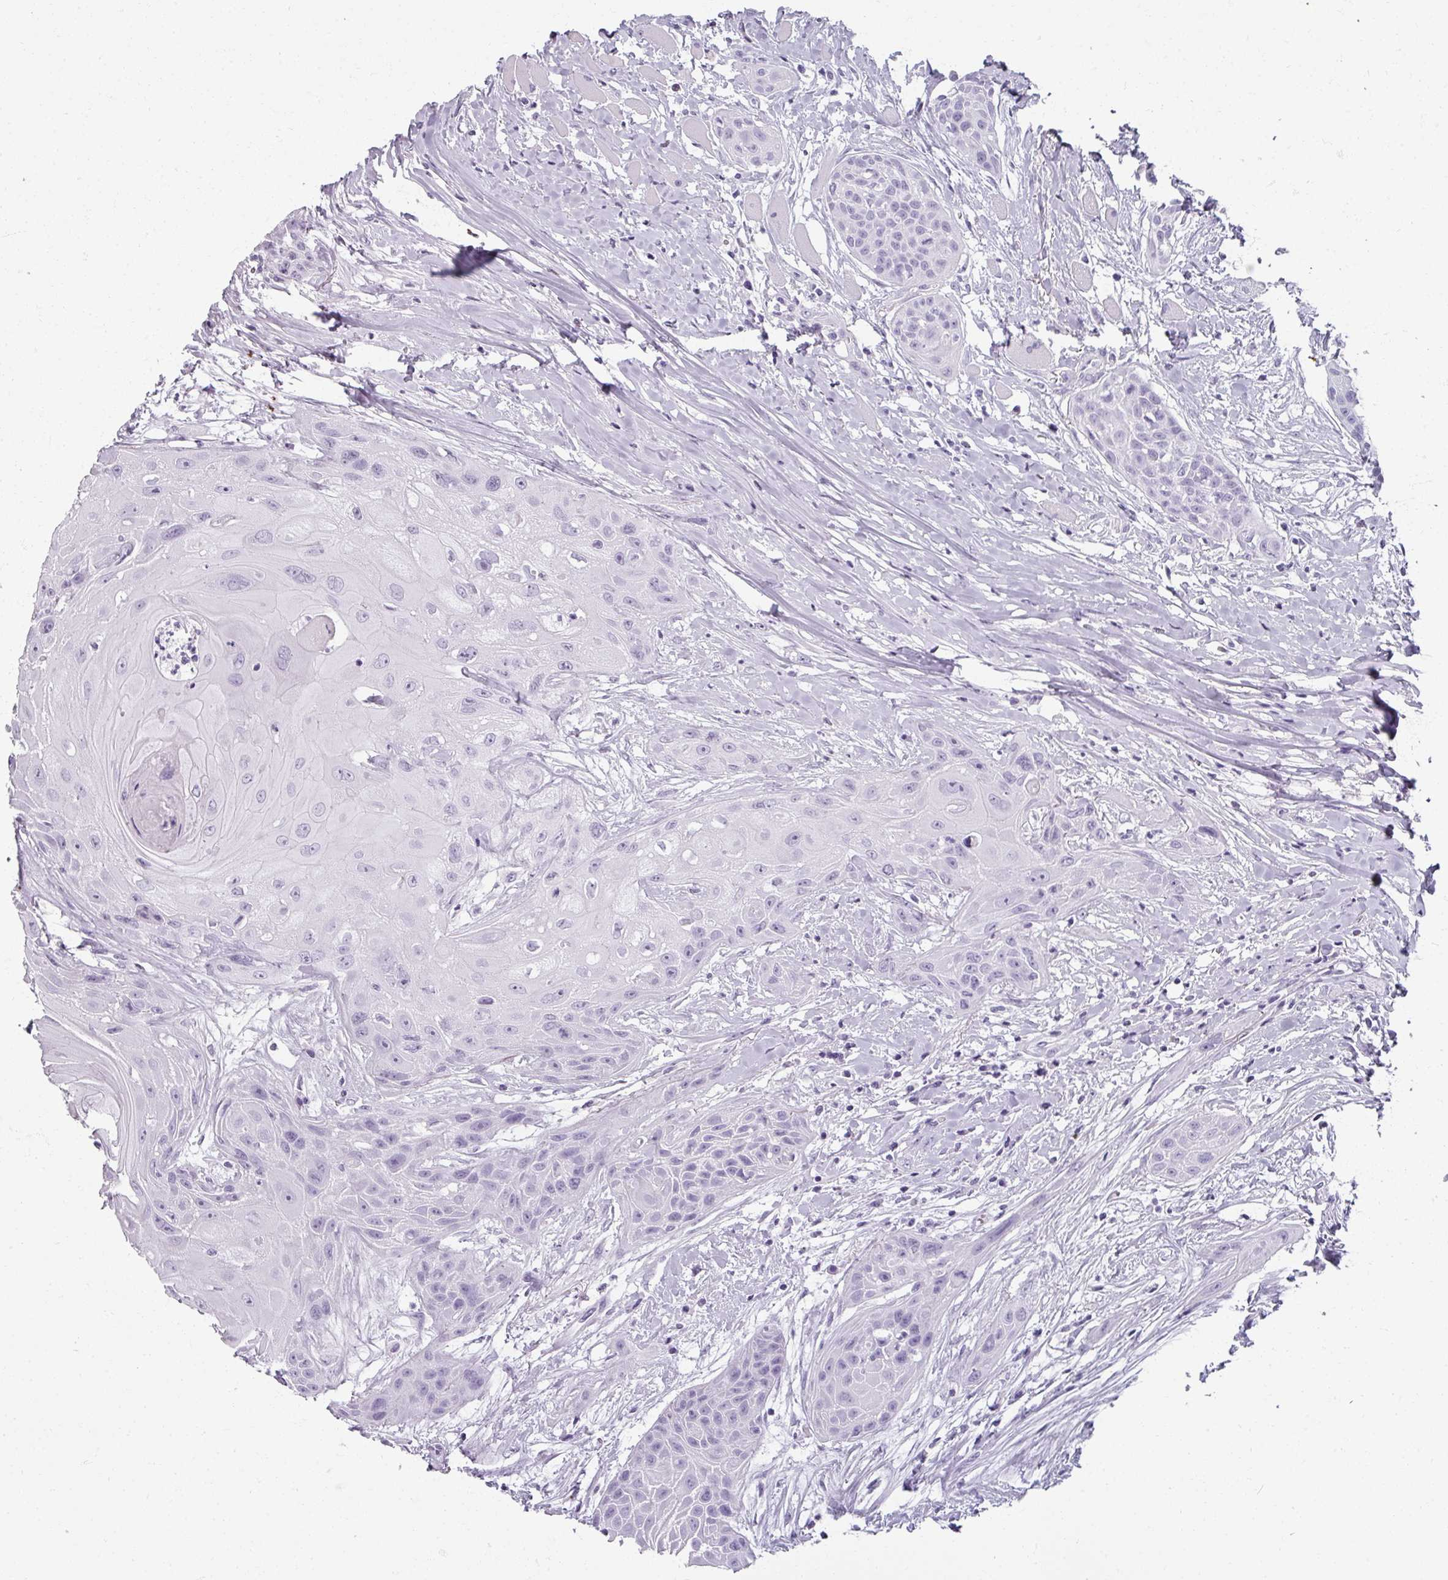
{"staining": {"intensity": "negative", "quantity": "none", "location": "none"}, "tissue": "head and neck cancer", "cell_type": "Tumor cells", "image_type": "cancer", "snomed": [{"axis": "morphology", "description": "Squamous cell carcinoma, NOS"}, {"axis": "topography", "description": "Head-Neck"}], "caption": "Squamous cell carcinoma (head and neck) stained for a protein using immunohistochemistry (IHC) displays no staining tumor cells.", "gene": "REG3G", "patient": {"sex": "female", "age": 73}}